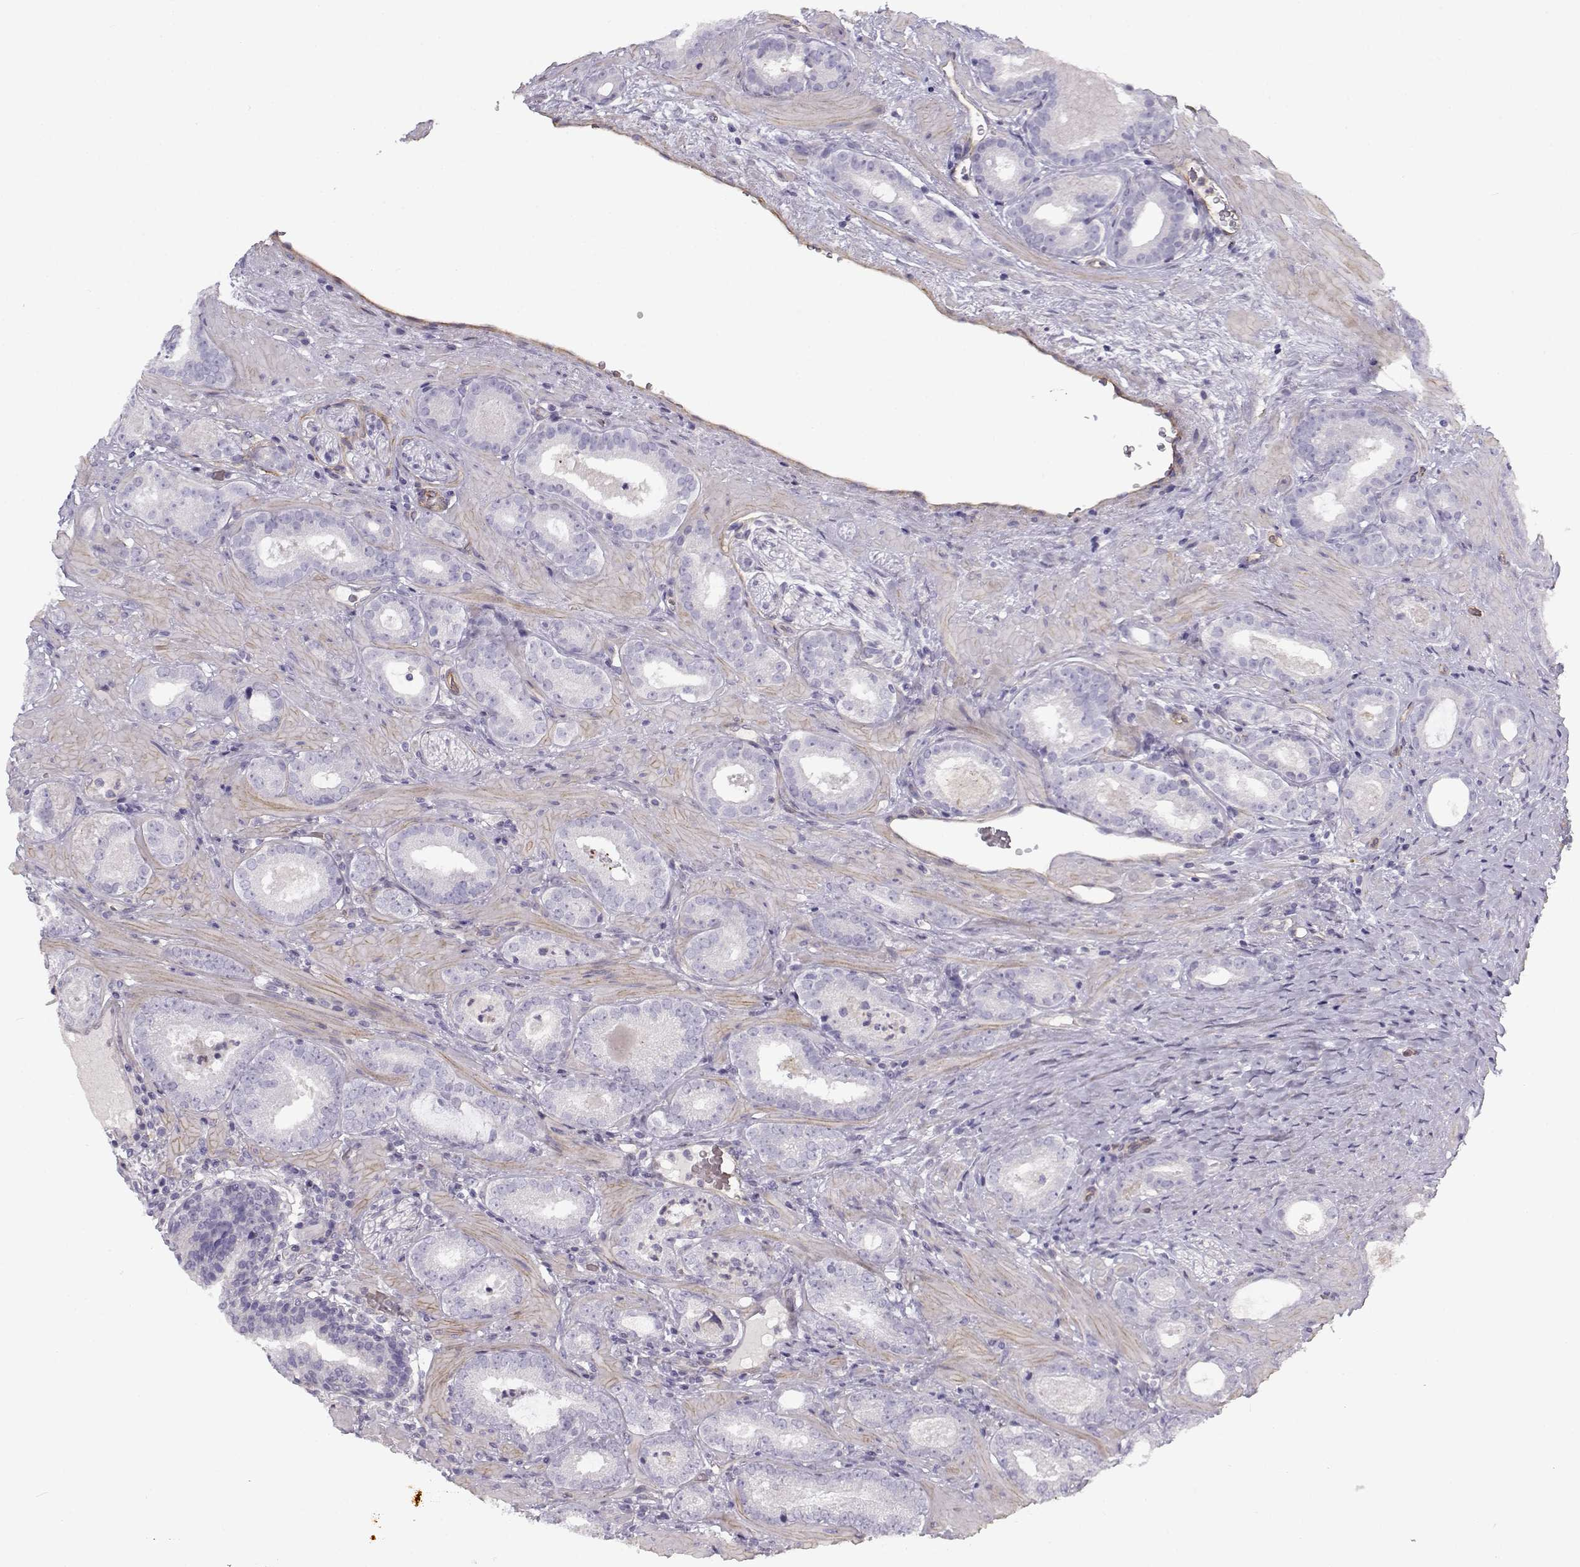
{"staining": {"intensity": "negative", "quantity": "none", "location": "none"}, "tissue": "prostate cancer", "cell_type": "Tumor cells", "image_type": "cancer", "snomed": [{"axis": "morphology", "description": "Adenocarcinoma, Low grade"}, {"axis": "topography", "description": "Prostate"}], "caption": "Immunohistochemistry (IHC) photomicrograph of prostate cancer stained for a protein (brown), which reveals no staining in tumor cells.", "gene": "MYO1A", "patient": {"sex": "male", "age": 60}}